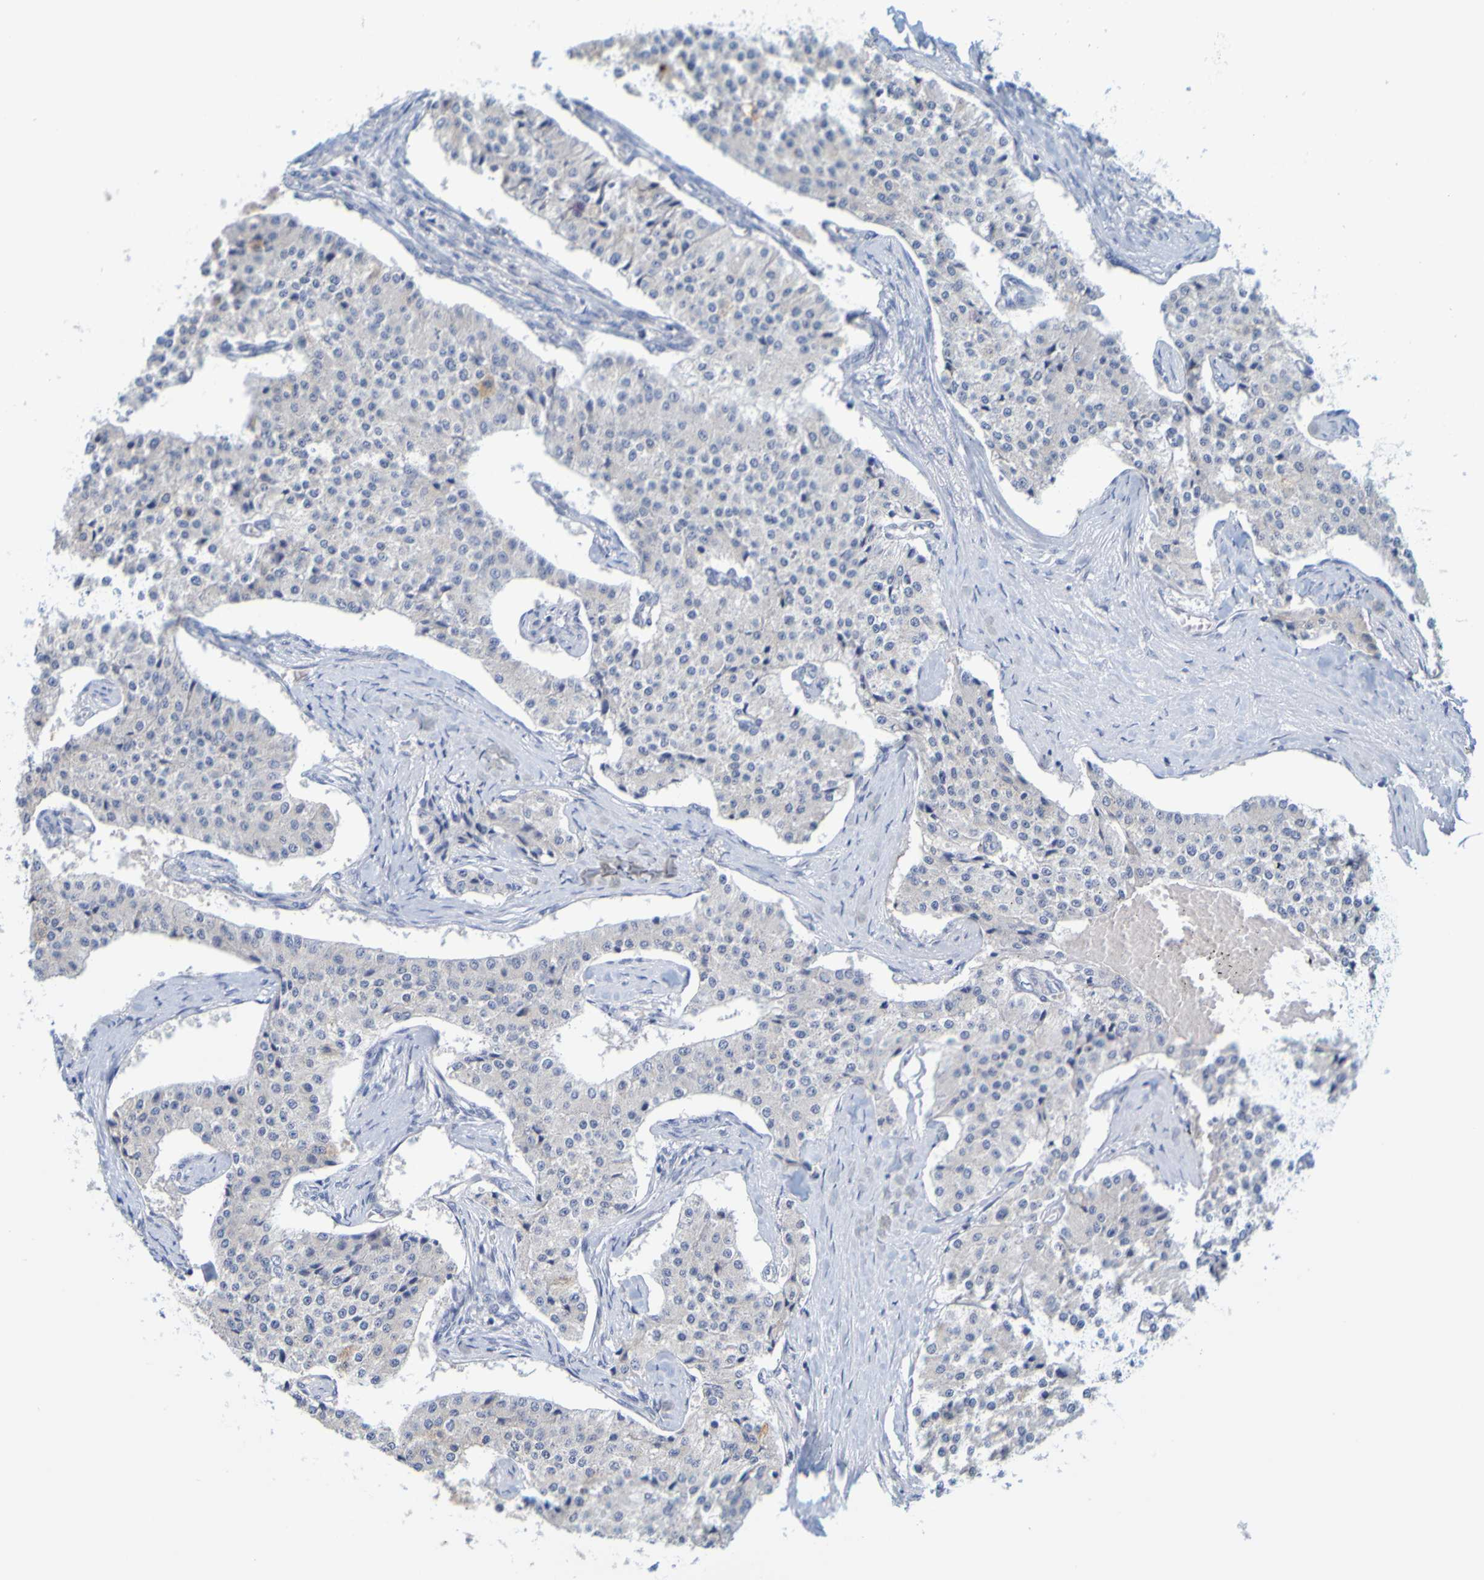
{"staining": {"intensity": "negative", "quantity": "none", "location": "none"}, "tissue": "carcinoid", "cell_type": "Tumor cells", "image_type": "cancer", "snomed": [{"axis": "morphology", "description": "Carcinoid, malignant, NOS"}, {"axis": "topography", "description": "Colon"}], "caption": "Tumor cells are negative for brown protein staining in carcinoid.", "gene": "ENDOU", "patient": {"sex": "female", "age": 52}}